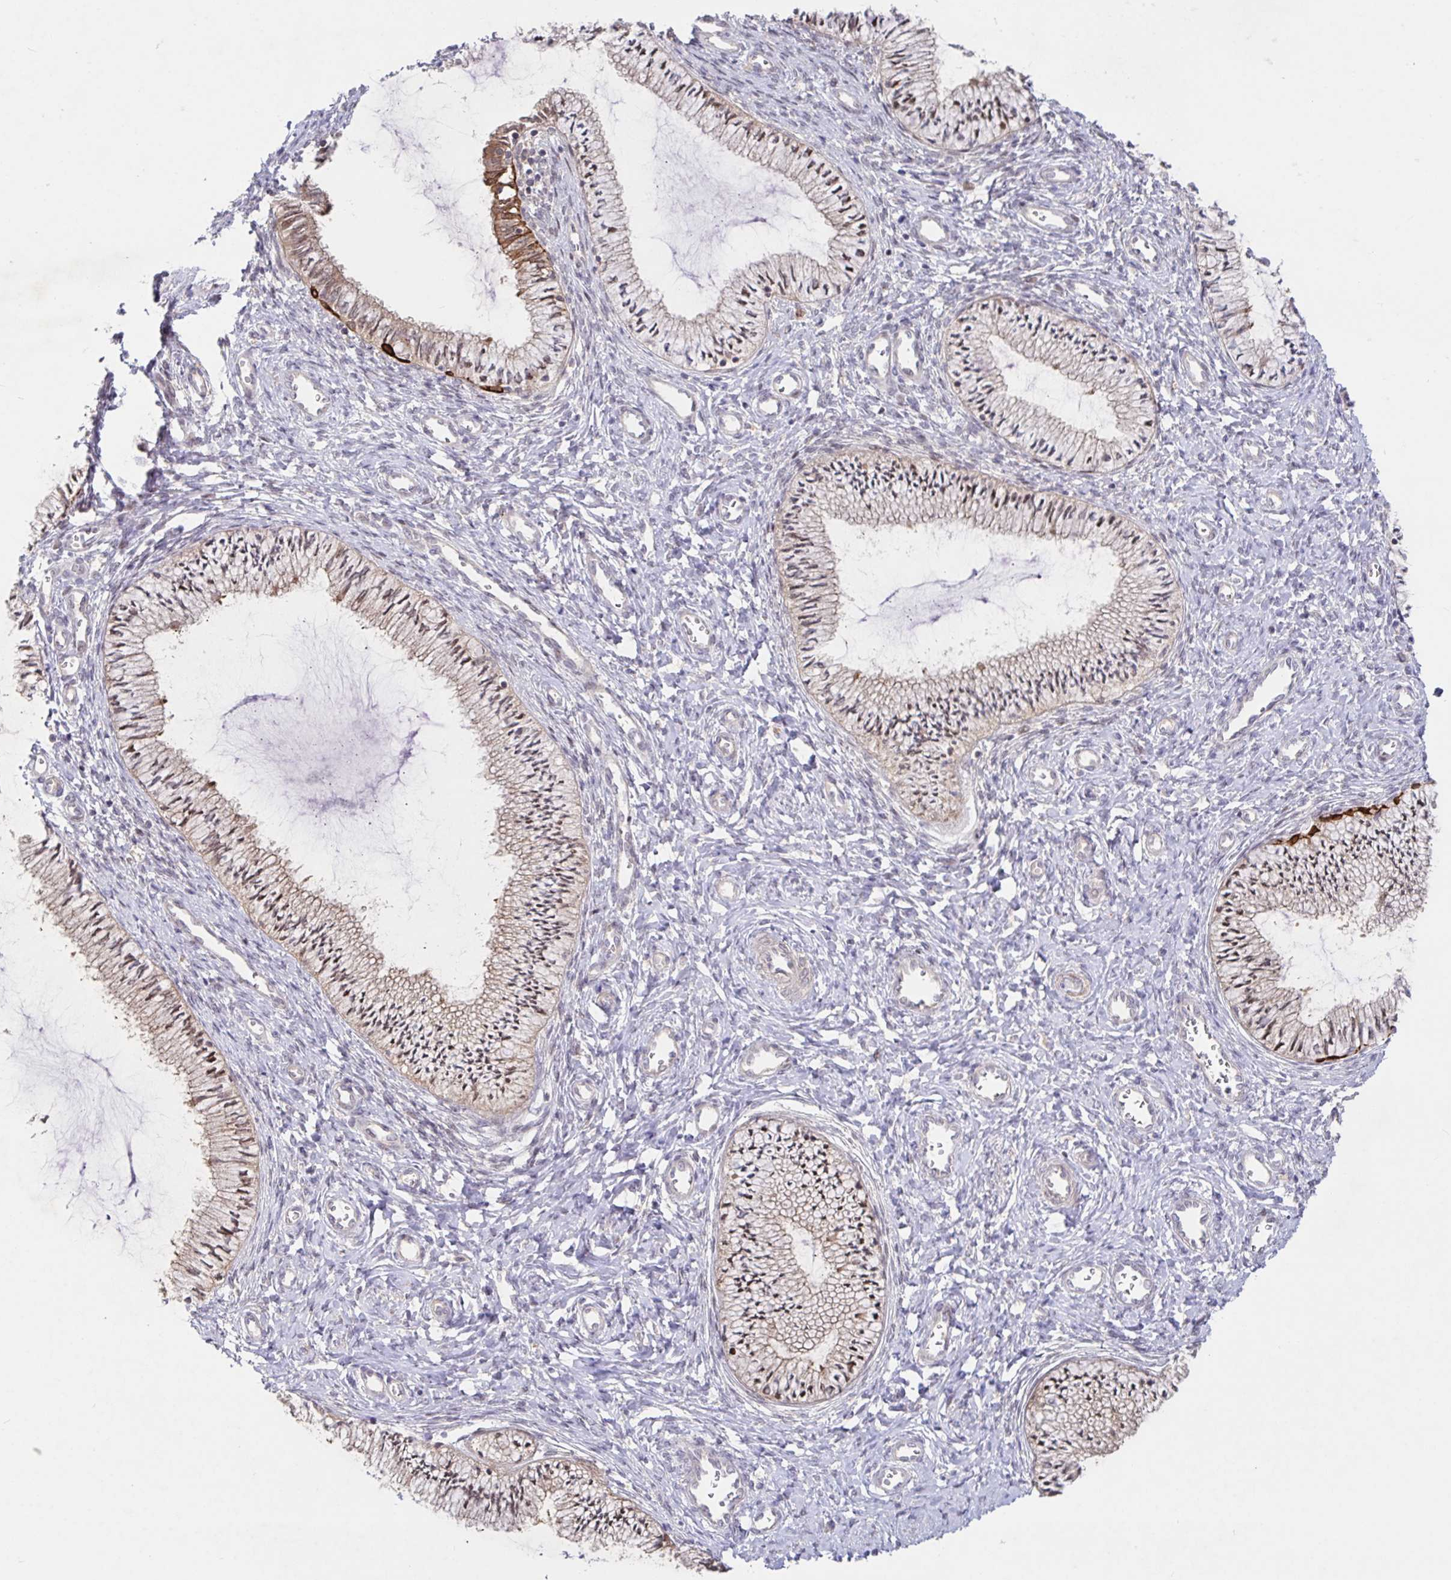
{"staining": {"intensity": "moderate", "quantity": "<25%", "location": "cytoplasmic/membranous"}, "tissue": "cervix", "cell_type": "Glandular cells", "image_type": "normal", "snomed": [{"axis": "morphology", "description": "Normal tissue, NOS"}, {"axis": "topography", "description": "Cervix"}], "caption": "There is low levels of moderate cytoplasmic/membranous expression in glandular cells of normal cervix, as demonstrated by immunohistochemical staining (brown color).", "gene": "AACS", "patient": {"sex": "female", "age": 24}}